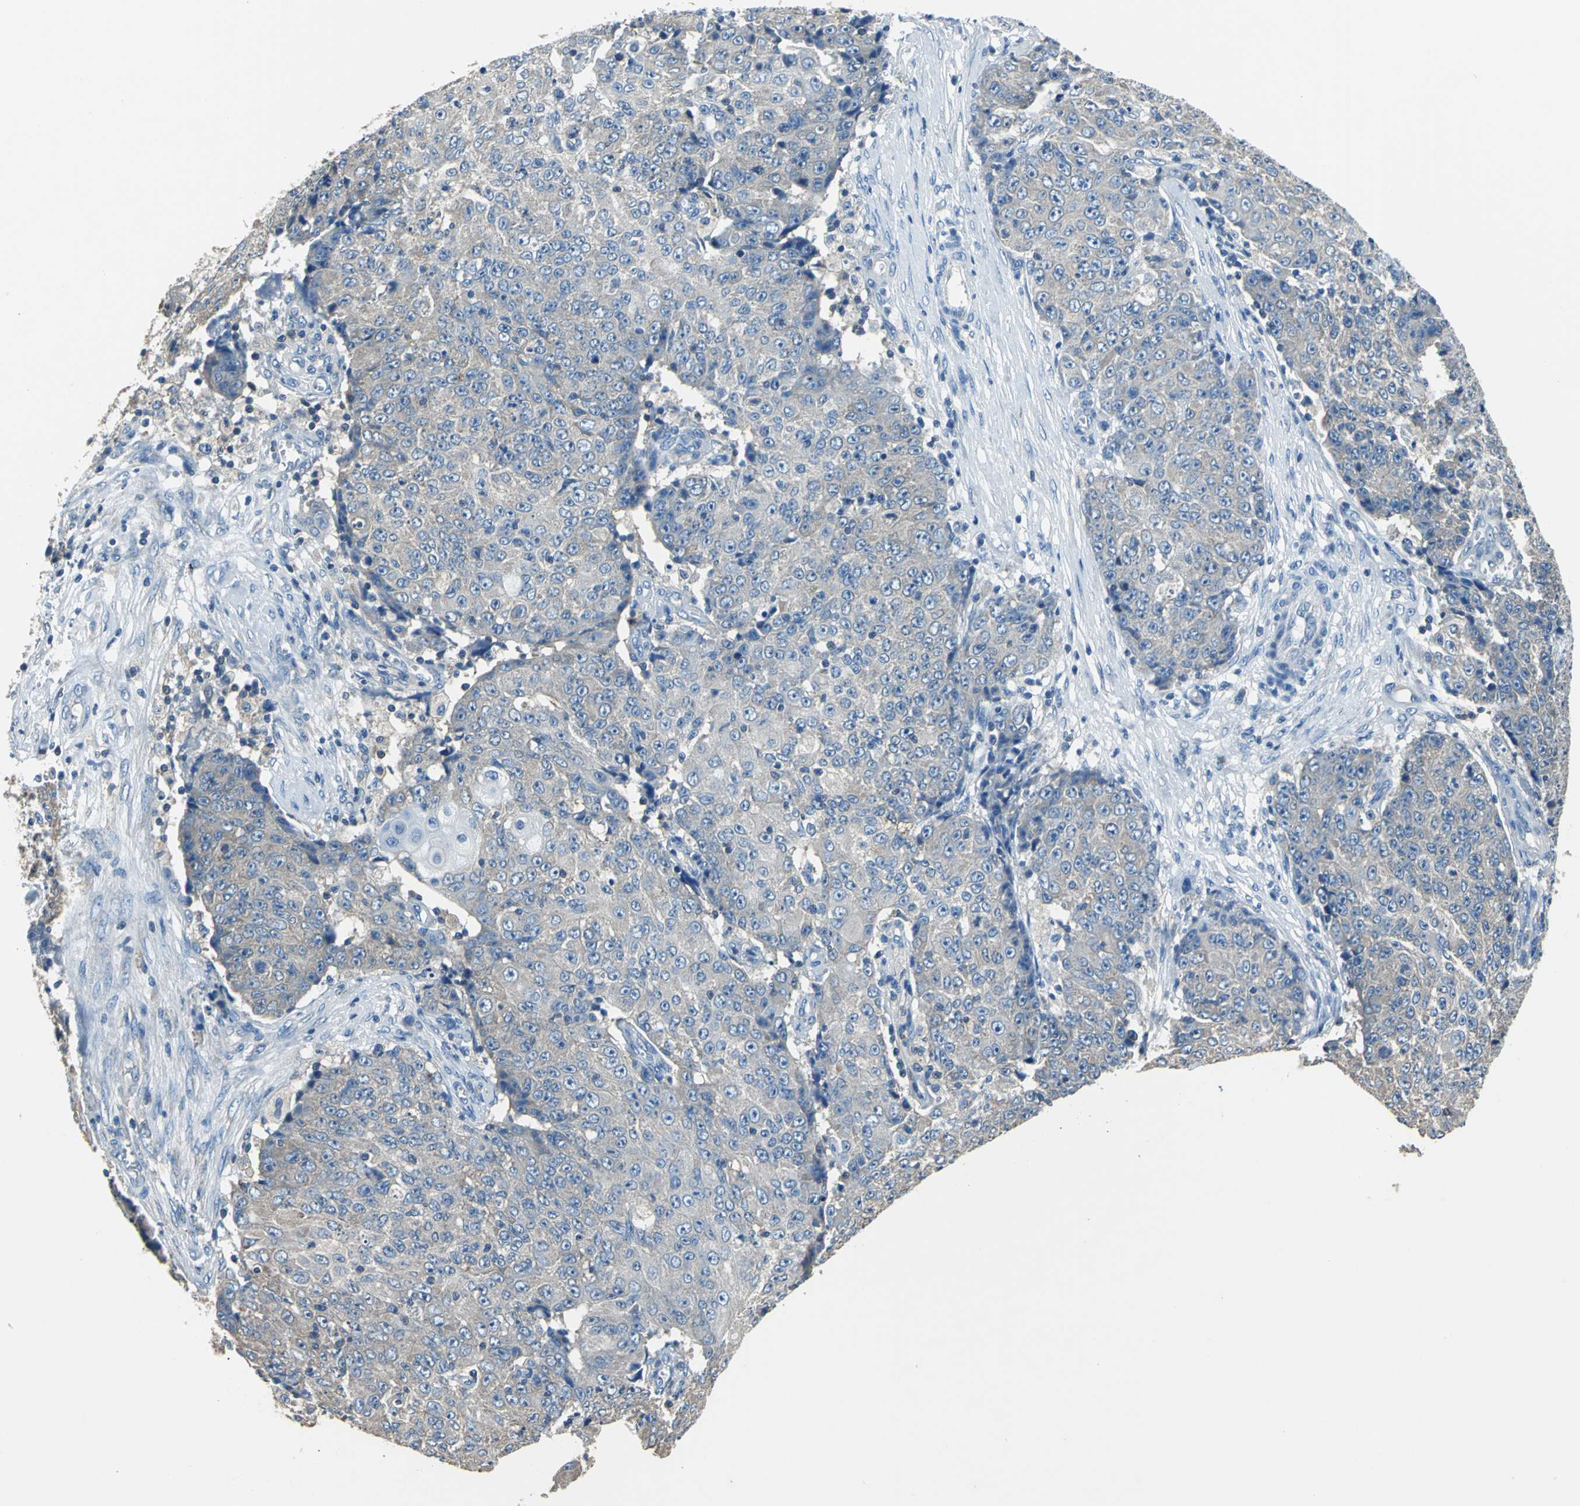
{"staining": {"intensity": "weak", "quantity": "<25%", "location": "cytoplasmic/membranous"}, "tissue": "ovarian cancer", "cell_type": "Tumor cells", "image_type": "cancer", "snomed": [{"axis": "morphology", "description": "Carcinoma, endometroid"}, {"axis": "topography", "description": "Ovary"}], "caption": "Tumor cells are negative for protein expression in human ovarian cancer.", "gene": "PRKCA", "patient": {"sex": "female", "age": 42}}